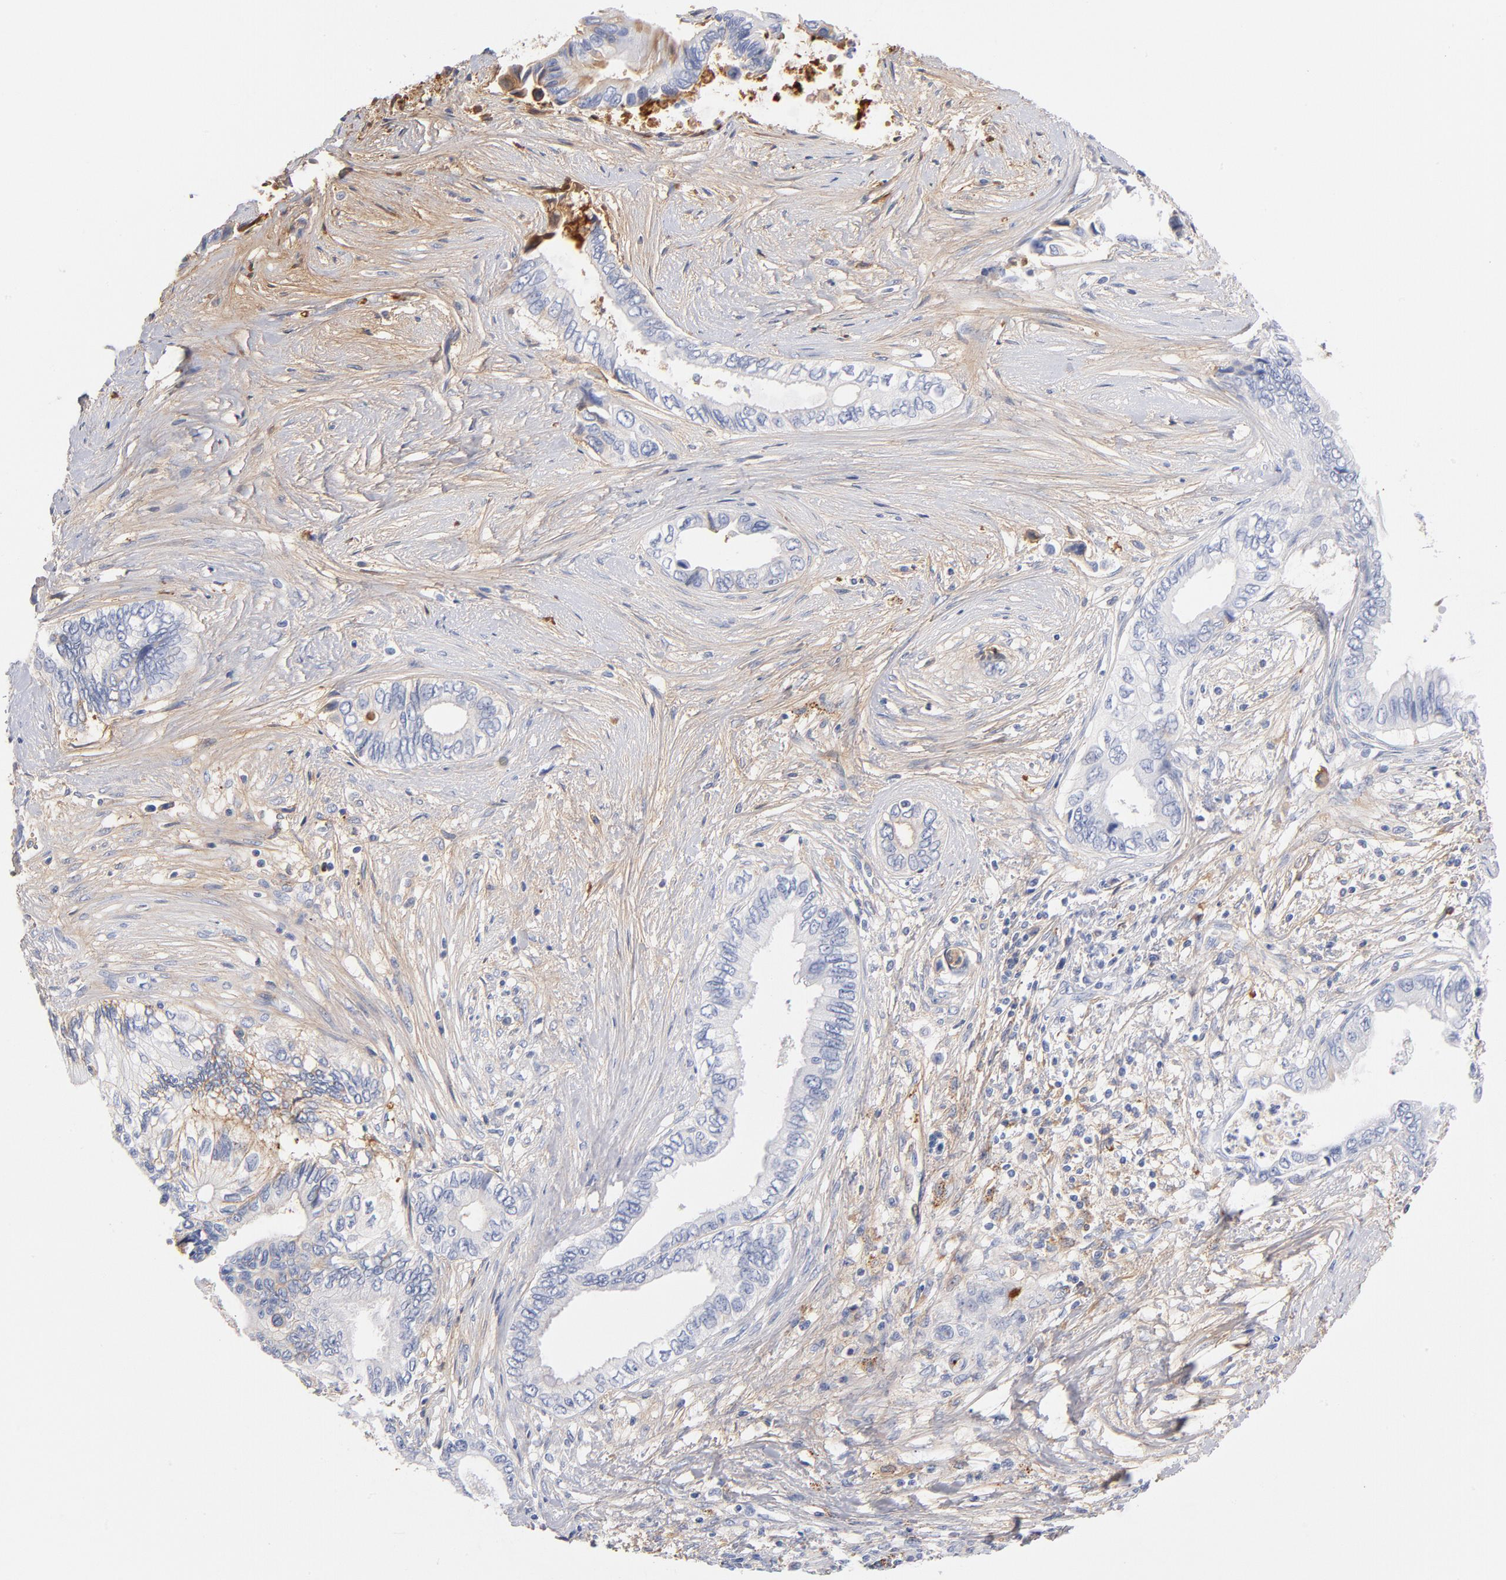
{"staining": {"intensity": "negative", "quantity": "none", "location": "none"}, "tissue": "pancreatic cancer", "cell_type": "Tumor cells", "image_type": "cancer", "snomed": [{"axis": "morphology", "description": "Adenocarcinoma, NOS"}, {"axis": "topography", "description": "Pancreas"}], "caption": "A high-resolution photomicrograph shows IHC staining of adenocarcinoma (pancreatic), which displays no significant staining in tumor cells.", "gene": "C3", "patient": {"sex": "female", "age": 66}}